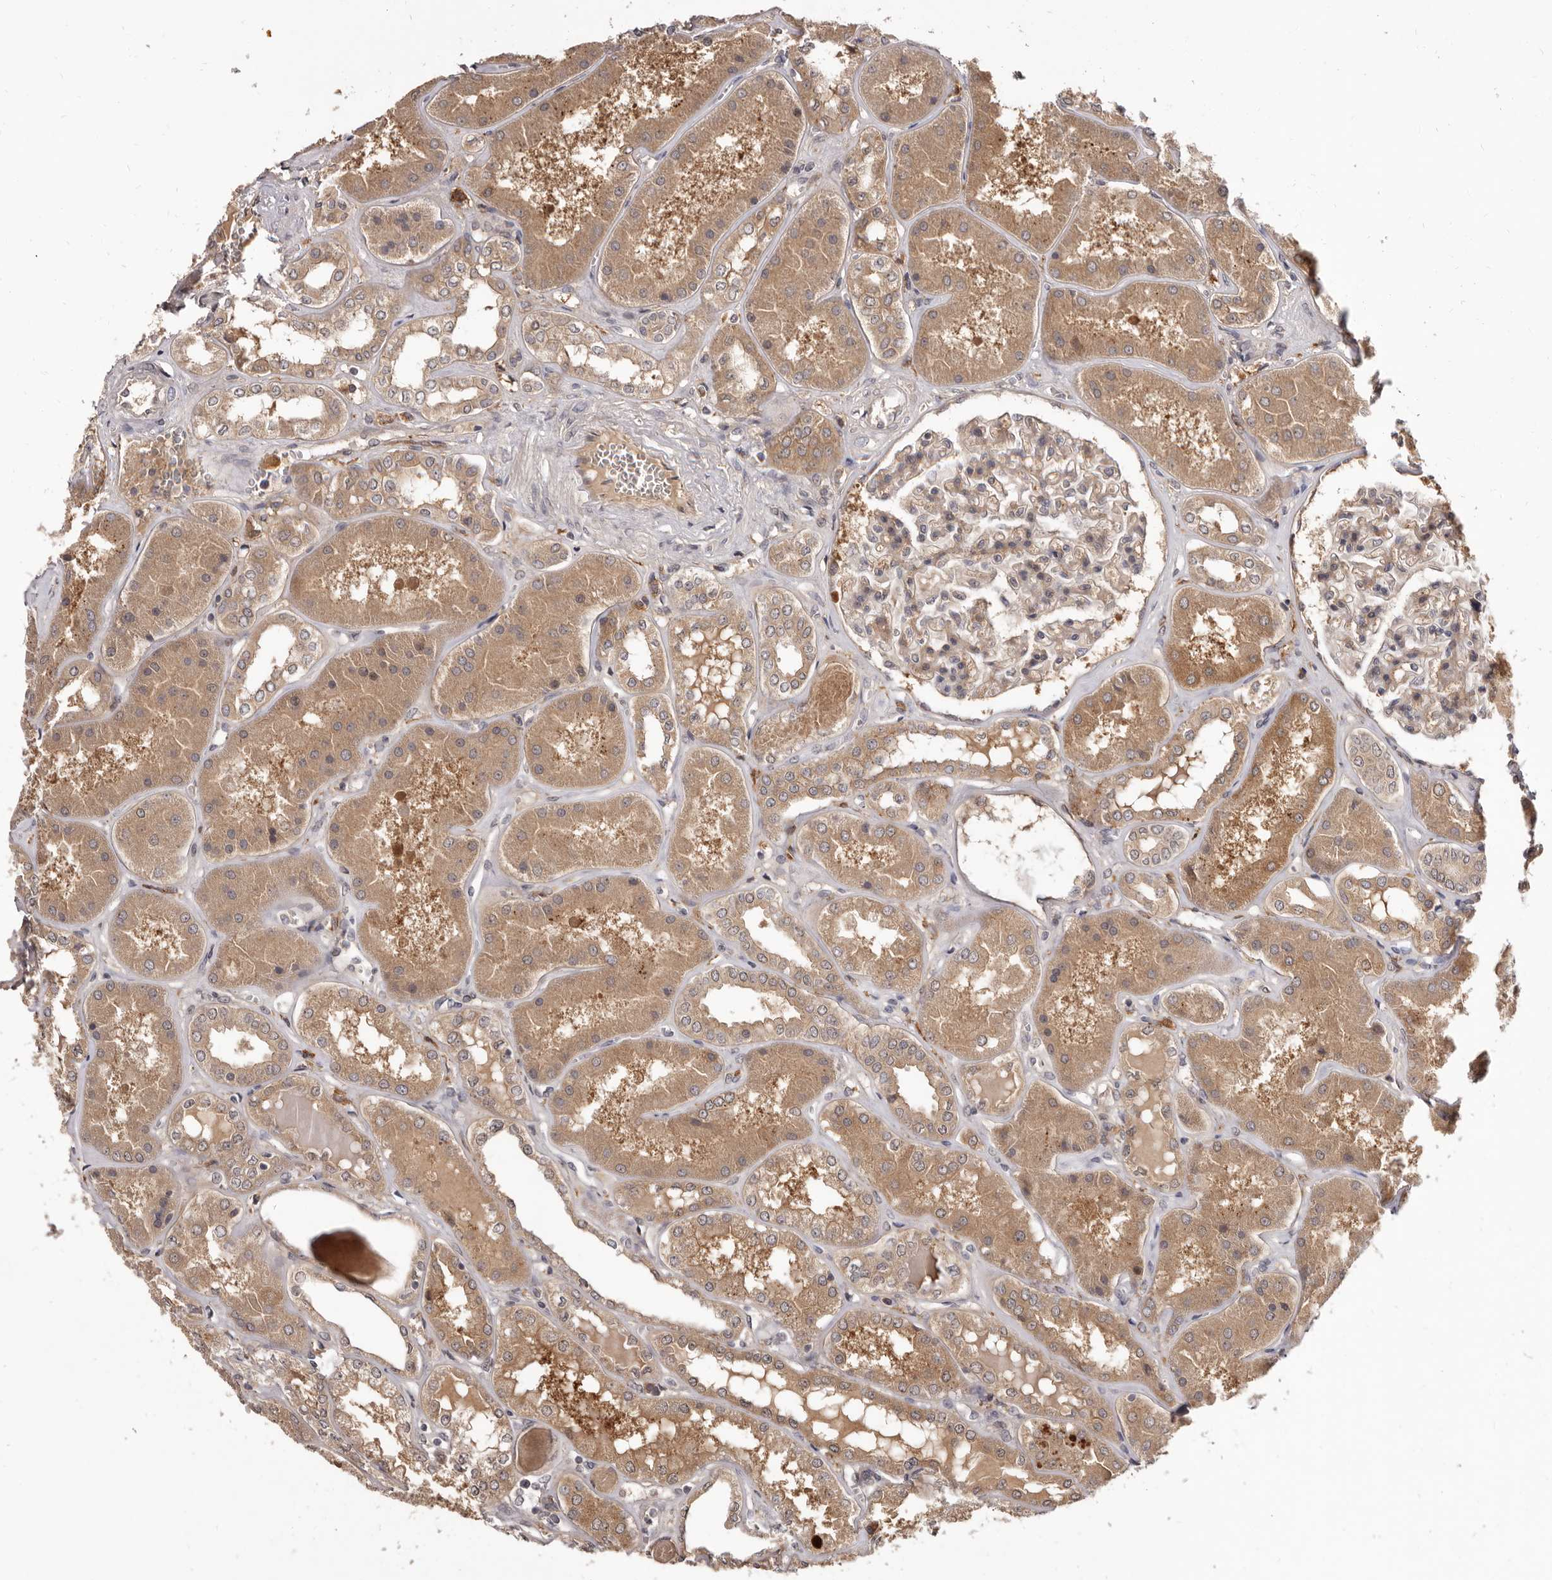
{"staining": {"intensity": "weak", "quantity": ">75%", "location": "cytoplasmic/membranous"}, "tissue": "kidney", "cell_type": "Cells in glomeruli", "image_type": "normal", "snomed": [{"axis": "morphology", "description": "Normal tissue, NOS"}, {"axis": "topography", "description": "Kidney"}], "caption": "This micrograph displays normal kidney stained with immunohistochemistry (IHC) to label a protein in brown. The cytoplasmic/membranous of cells in glomeruli show weak positivity for the protein. Nuclei are counter-stained blue.", "gene": "INAVA", "patient": {"sex": "female", "age": 56}}